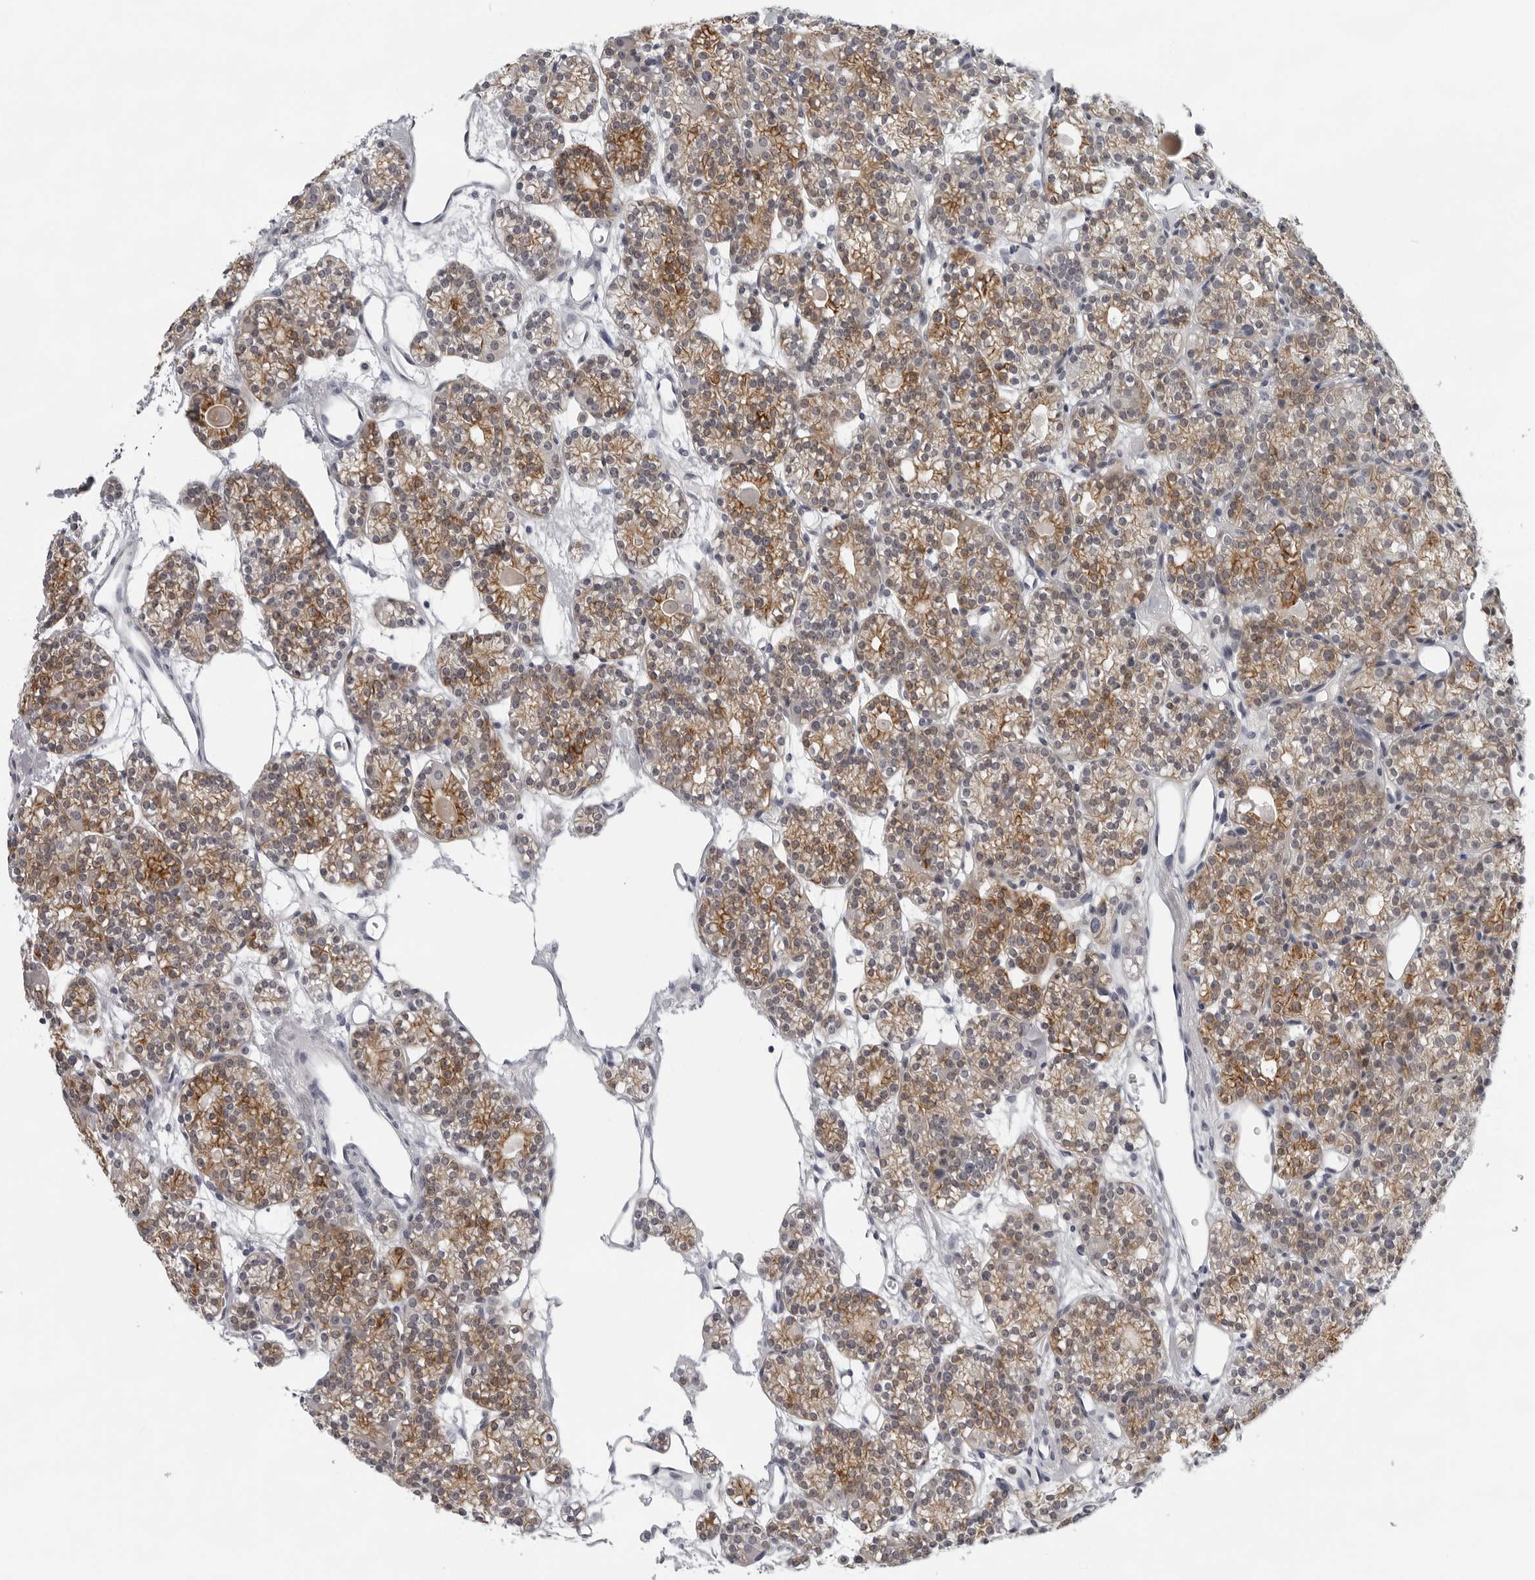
{"staining": {"intensity": "moderate", "quantity": ">75%", "location": "cytoplasmic/membranous"}, "tissue": "parathyroid gland", "cell_type": "Glandular cells", "image_type": "normal", "snomed": [{"axis": "morphology", "description": "Normal tissue, NOS"}, {"axis": "topography", "description": "Parathyroid gland"}], "caption": "Parathyroid gland stained with DAB immunohistochemistry (IHC) exhibits medium levels of moderate cytoplasmic/membranous staining in about >75% of glandular cells. Immunohistochemistry (ihc) stains the protein in brown and the nuclei are stained blue.", "gene": "CCDC28B", "patient": {"sex": "female", "age": 64}}